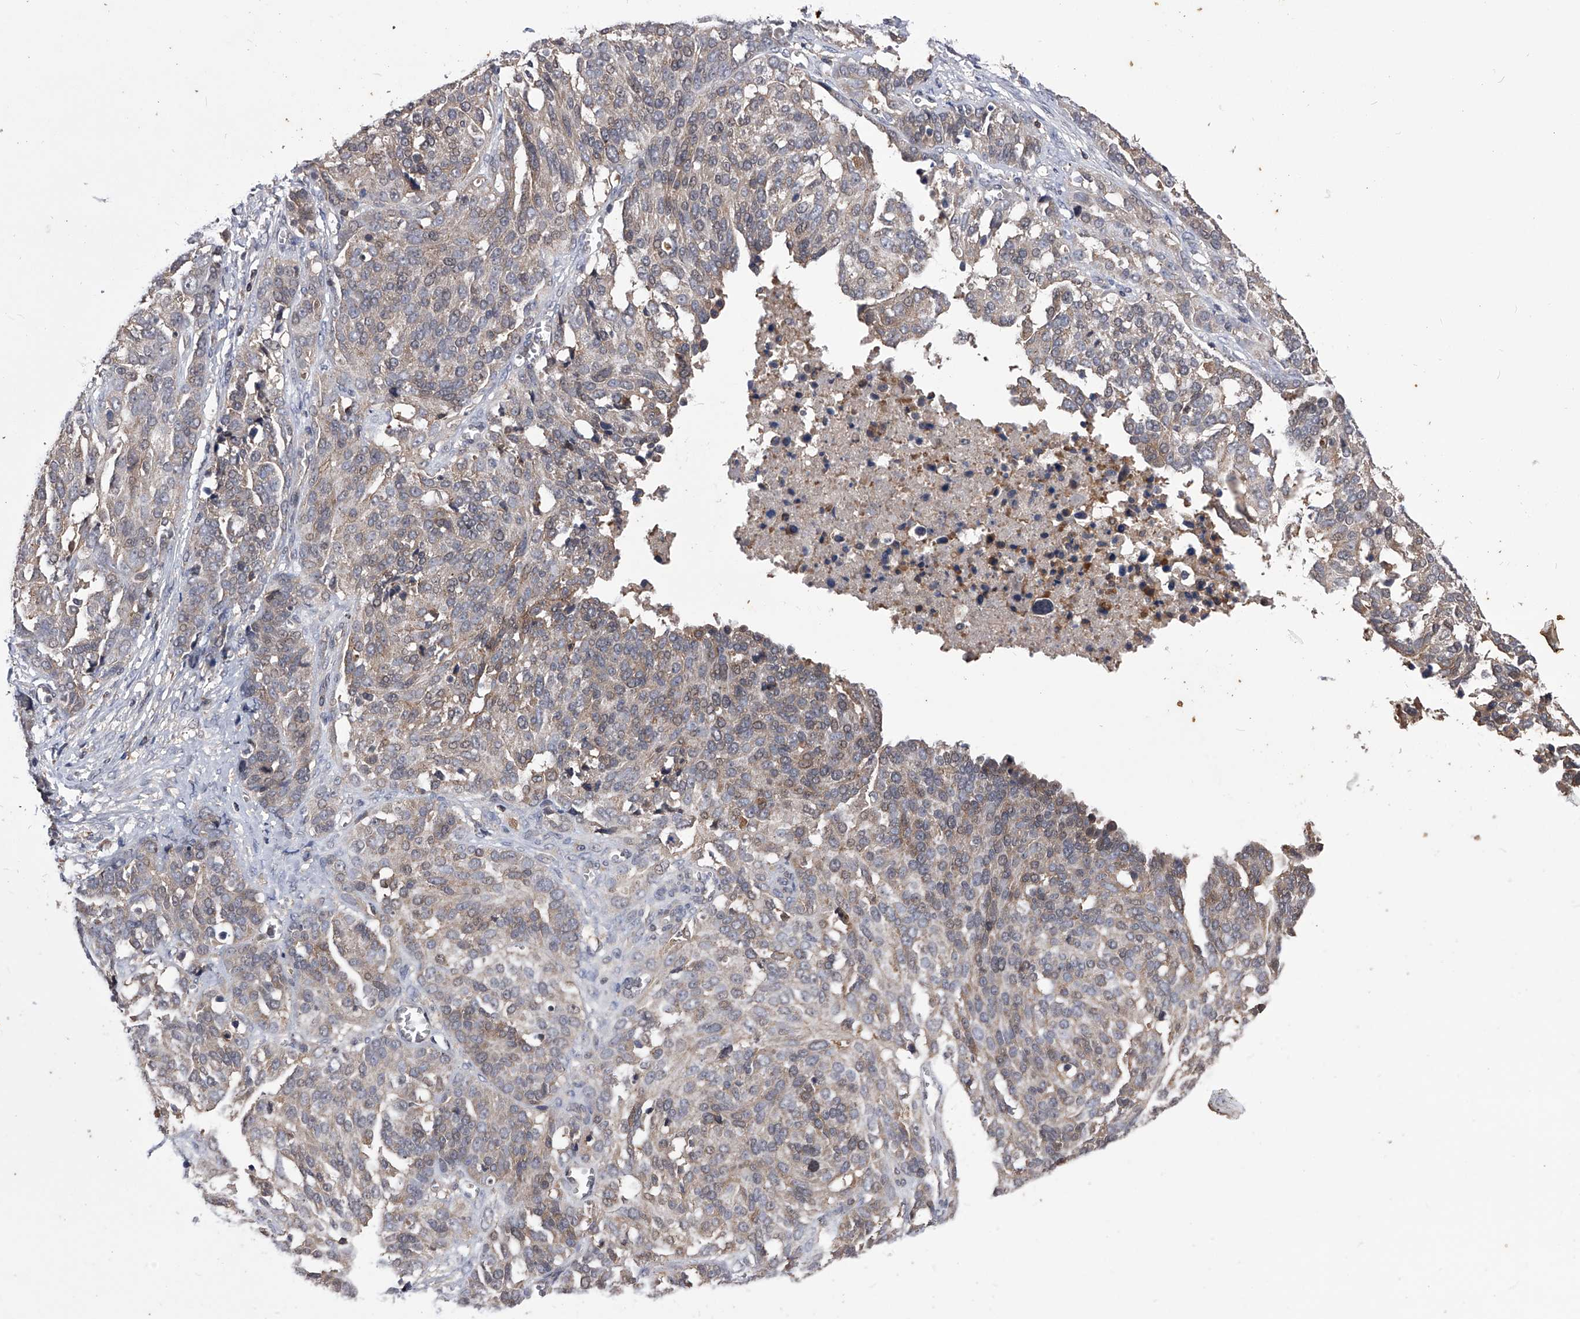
{"staining": {"intensity": "weak", "quantity": "25%-75%", "location": "cytoplasmic/membranous"}, "tissue": "ovarian cancer", "cell_type": "Tumor cells", "image_type": "cancer", "snomed": [{"axis": "morphology", "description": "Cystadenocarcinoma, serous, NOS"}, {"axis": "topography", "description": "Ovary"}], "caption": "Human serous cystadenocarcinoma (ovarian) stained with a protein marker exhibits weak staining in tumor cells.", "gene": "PAN3", "patient": {"sex": "female", "age": 44}}